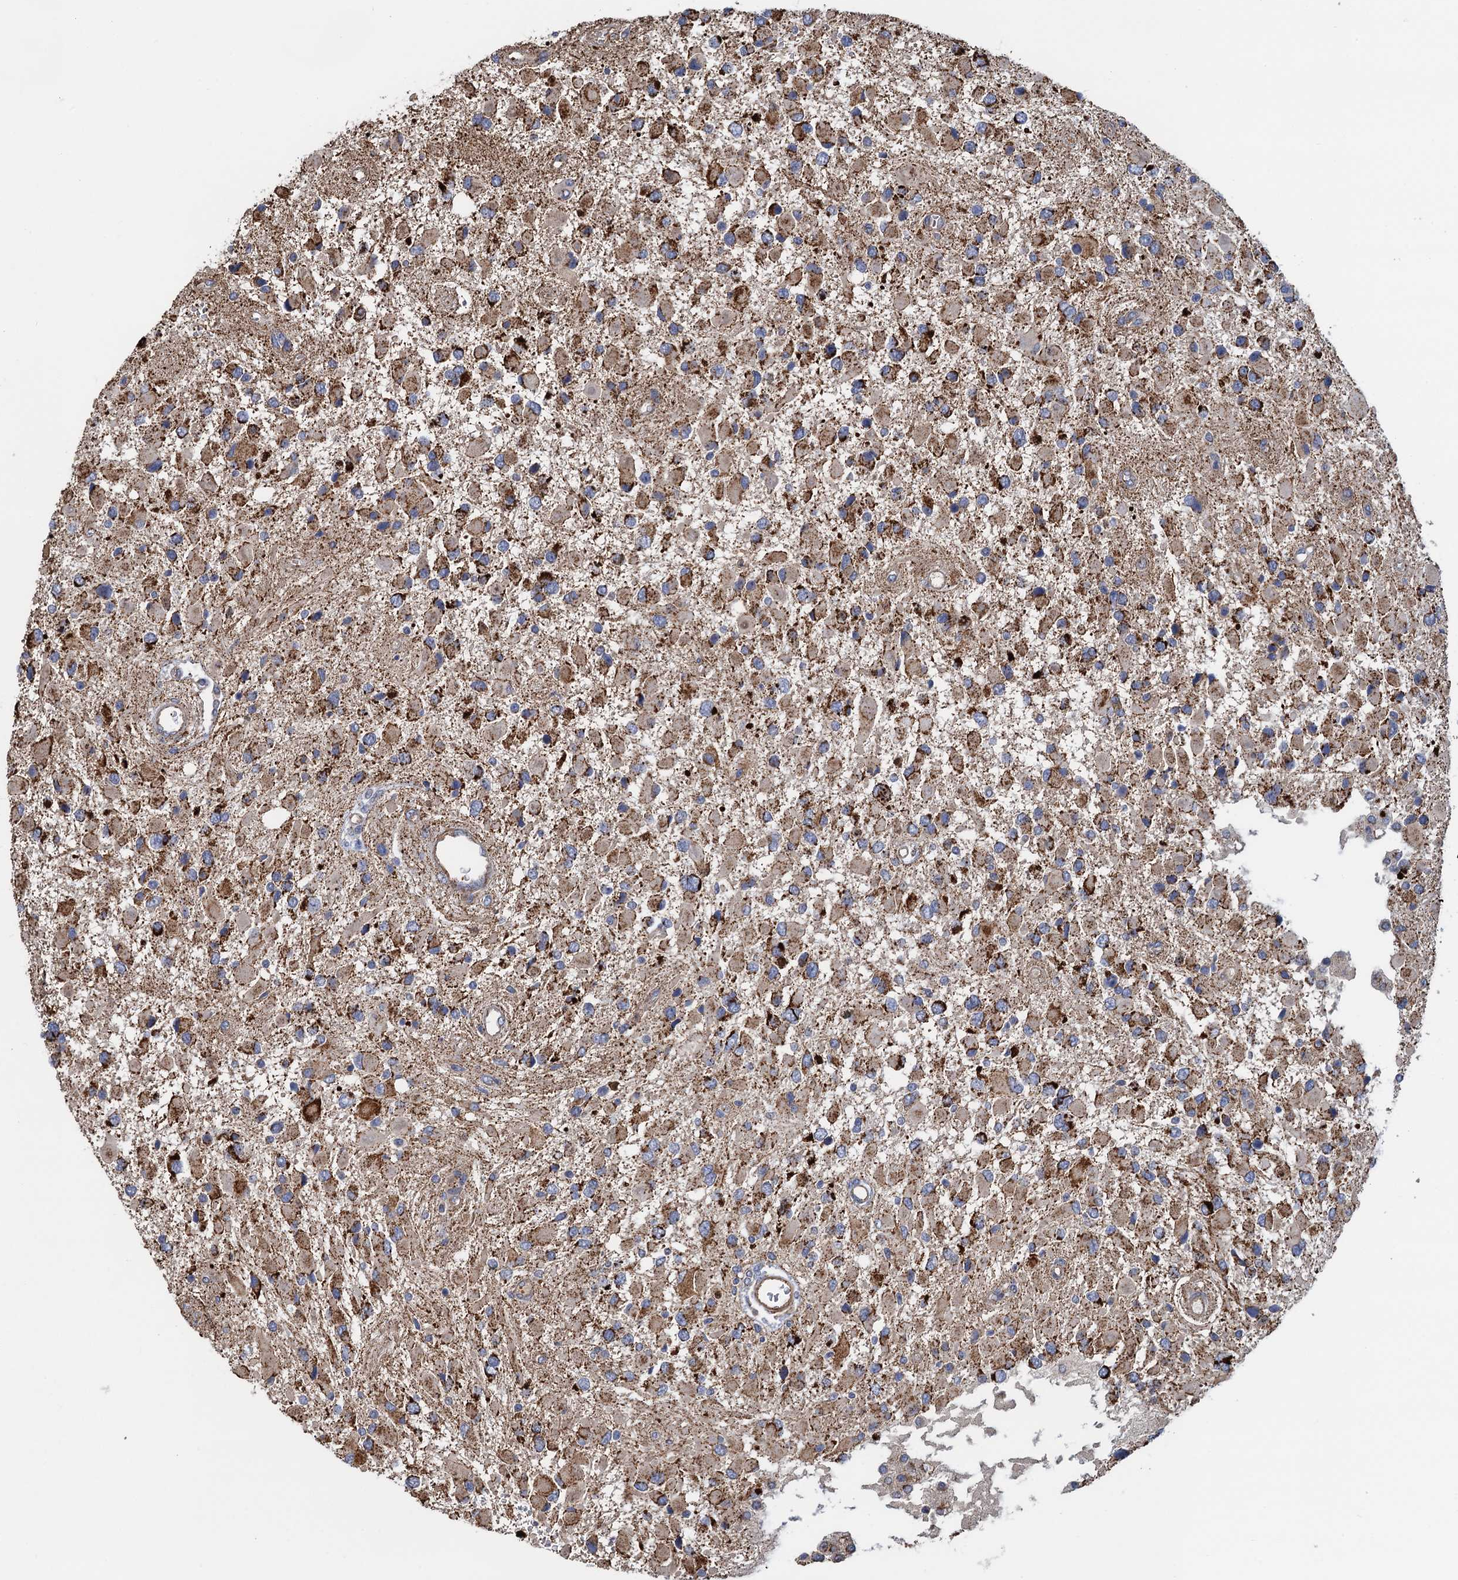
{"staining": {"intensity": "moderate", "quantity": ">75%", "location": "cytoplasmic/membranous"}, "tissue": "glioma", "cell_type": "Tumor cells", "image_type": "cancer", "snomed": [{"axis": "morphology", "description": "Glioma, malignant, High grade"}, {"axis": "topography", "description": "Brain"}], "caption": "Glioma was stained to show a protein in brown. There is medium levels of moderate cytoplasmic/membranous staining in approximately >75% of tumor cells.", "gene": "GCSH", "patient": {"sex": "male", "age": 53}}